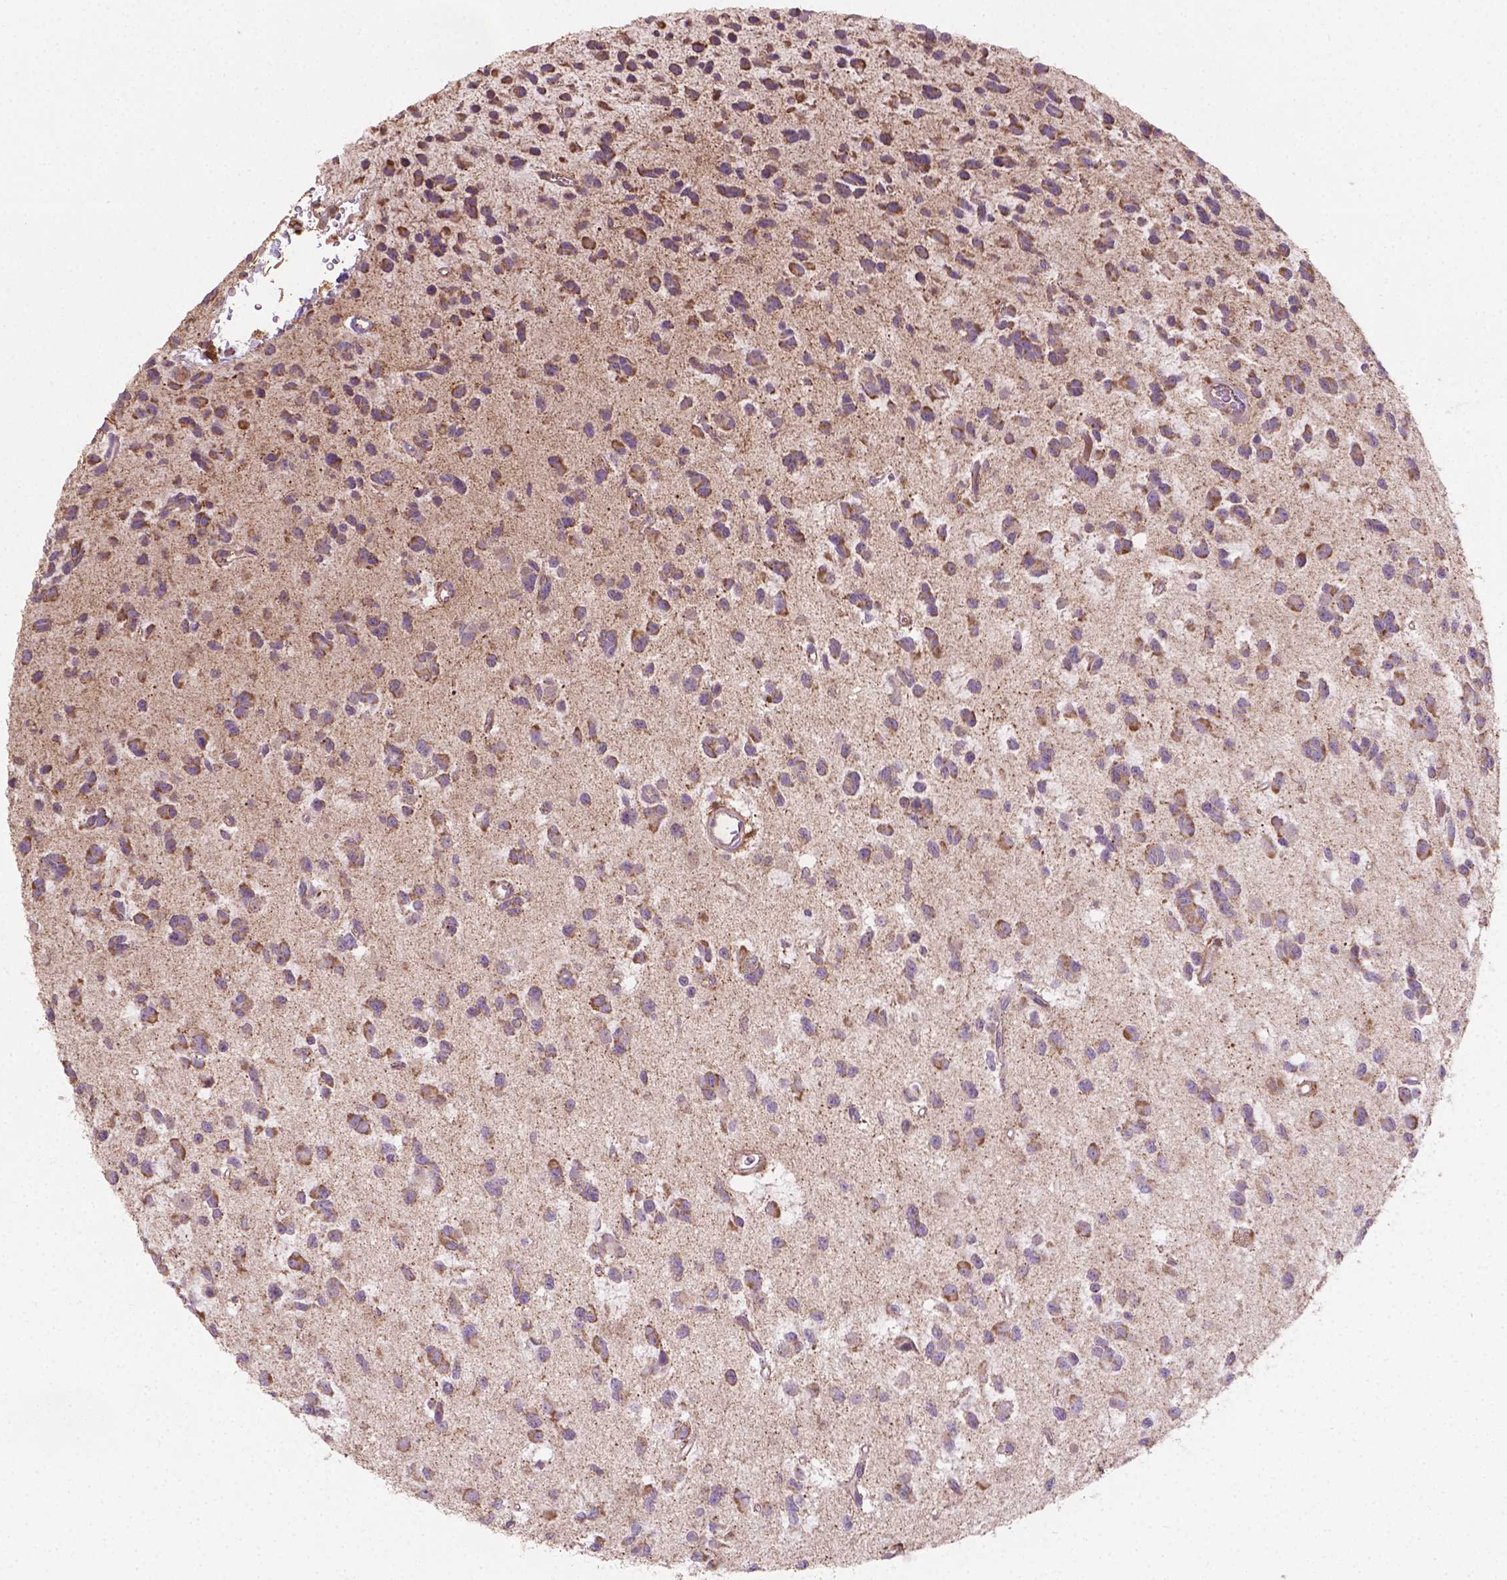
{"staining": {"intensity": "moderate", "quantity": "25%-75%", "location": "cytoplasmic/membranous"}, "tissue": "glioma", "cell_type": "Tumor cells", "image_type": "cancer", "snomed": [{"axis": "morphology", "description": "Glioma, malignant, Low grade"}, {"axis": "topography", "description": "Brain"}], "caption": "High-power microscopy captured an IHC histopathology image of glioma, revealing moderate cytoplasmic/membranous positivity in about 25%-75% of tumor cells.", "gene": "TCAF1", "patient": {"sex": "female", "age": 45}}